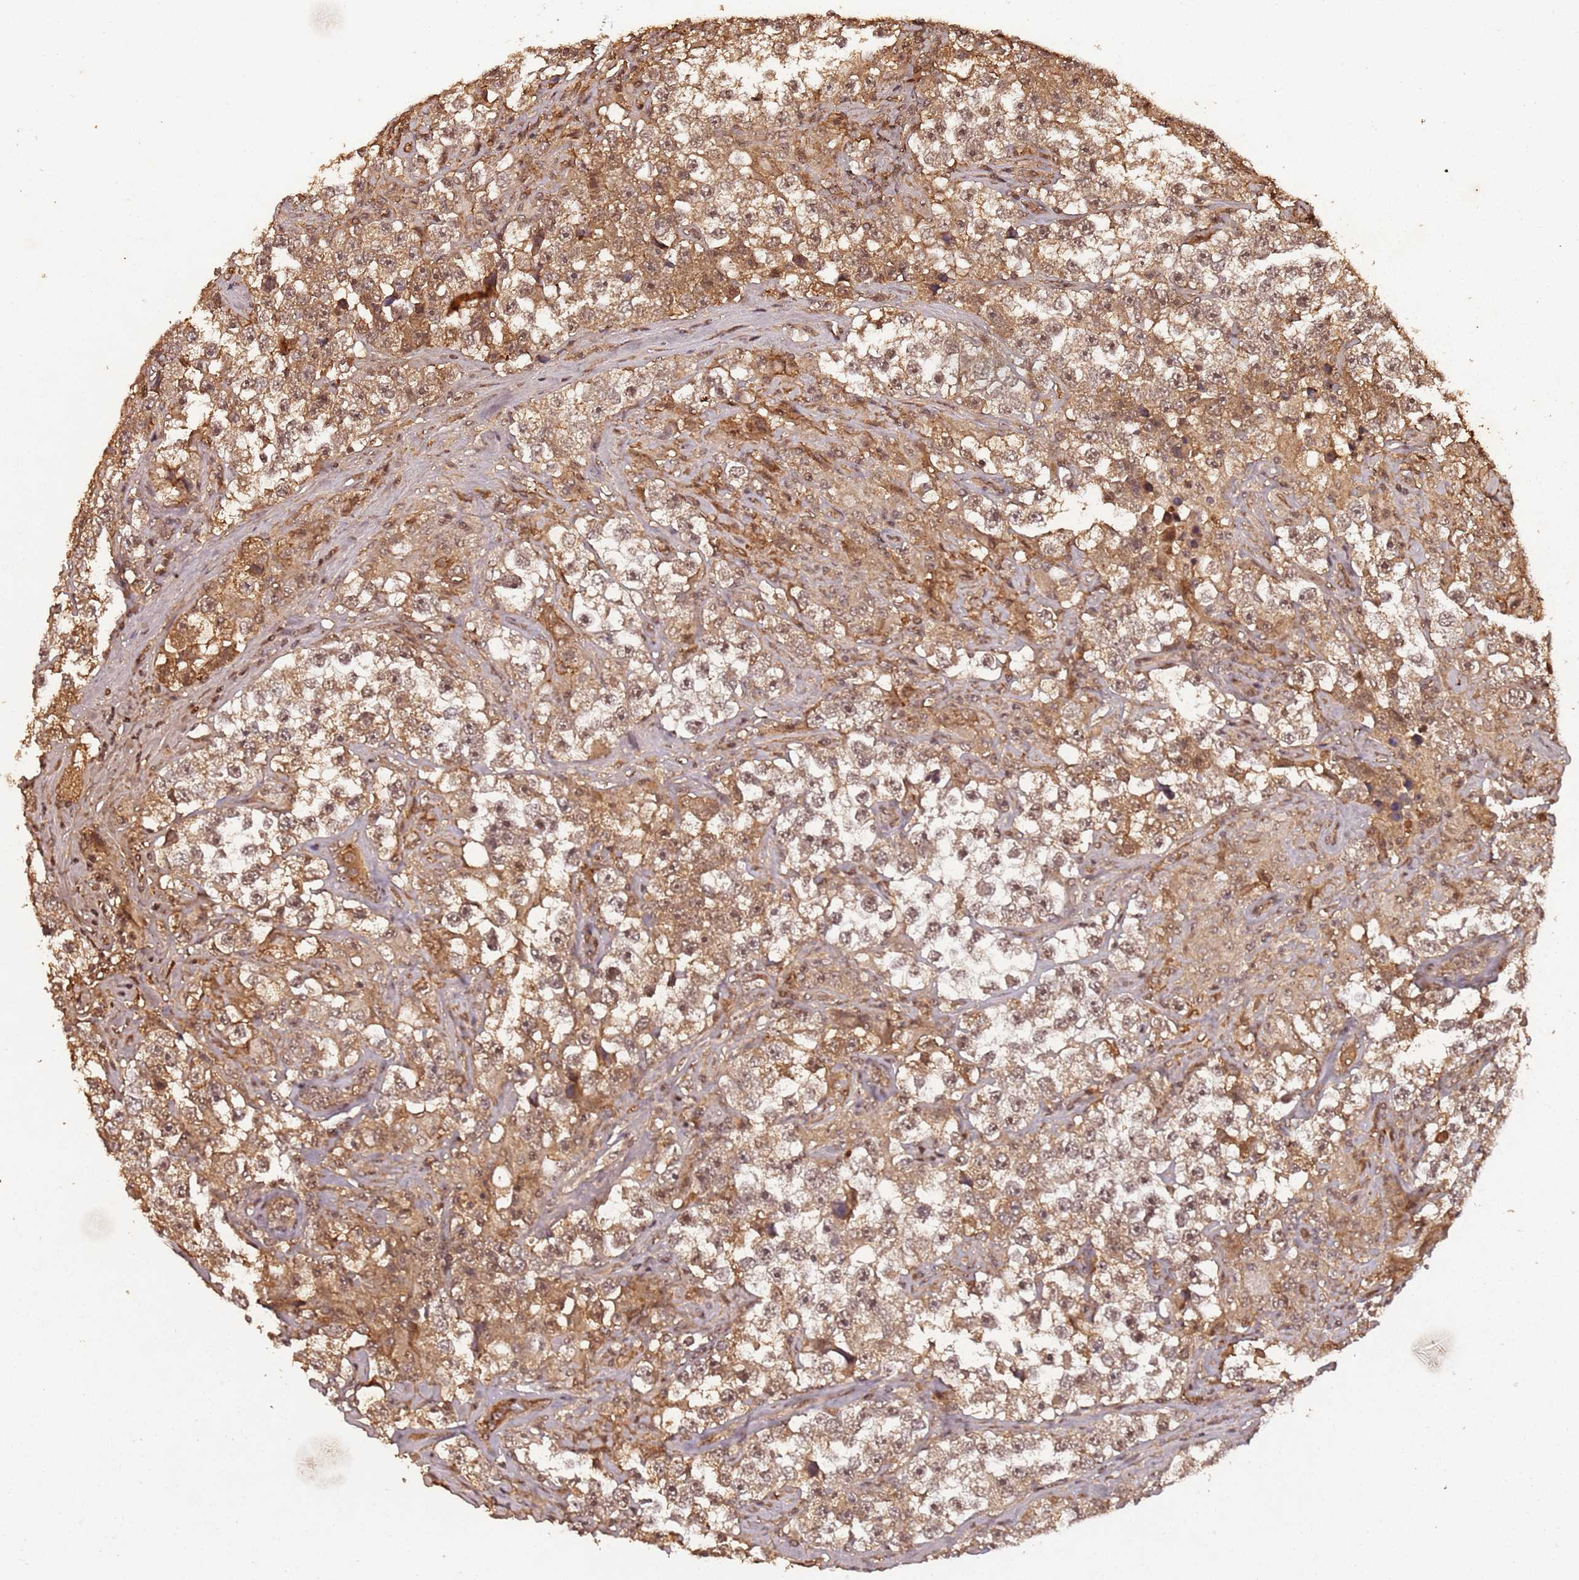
{"staining": {"intensity": "moderate", "quantity": ">75%", "location": "cytoplasmic/membranous,nuclear"}, "tissue": "testis cancer", "cell_type": "Tumor cells", "image_type": "cancer", "snomed": [{"axis": "morphology", "description": "Seminoma, NOS"}, {"axis": "topography", "description": "Testis"}], "caption": "Testis cancer (seminoma) stained with DAB (3,3'-diaminobenzidine) IHC reveals medium levels of moderate cytoplasmic/membranous and nuclear expression in approximately >75% of tumor cells.", "gene": "COL1A2", "patient": {"sex": "male", "age": 46}}